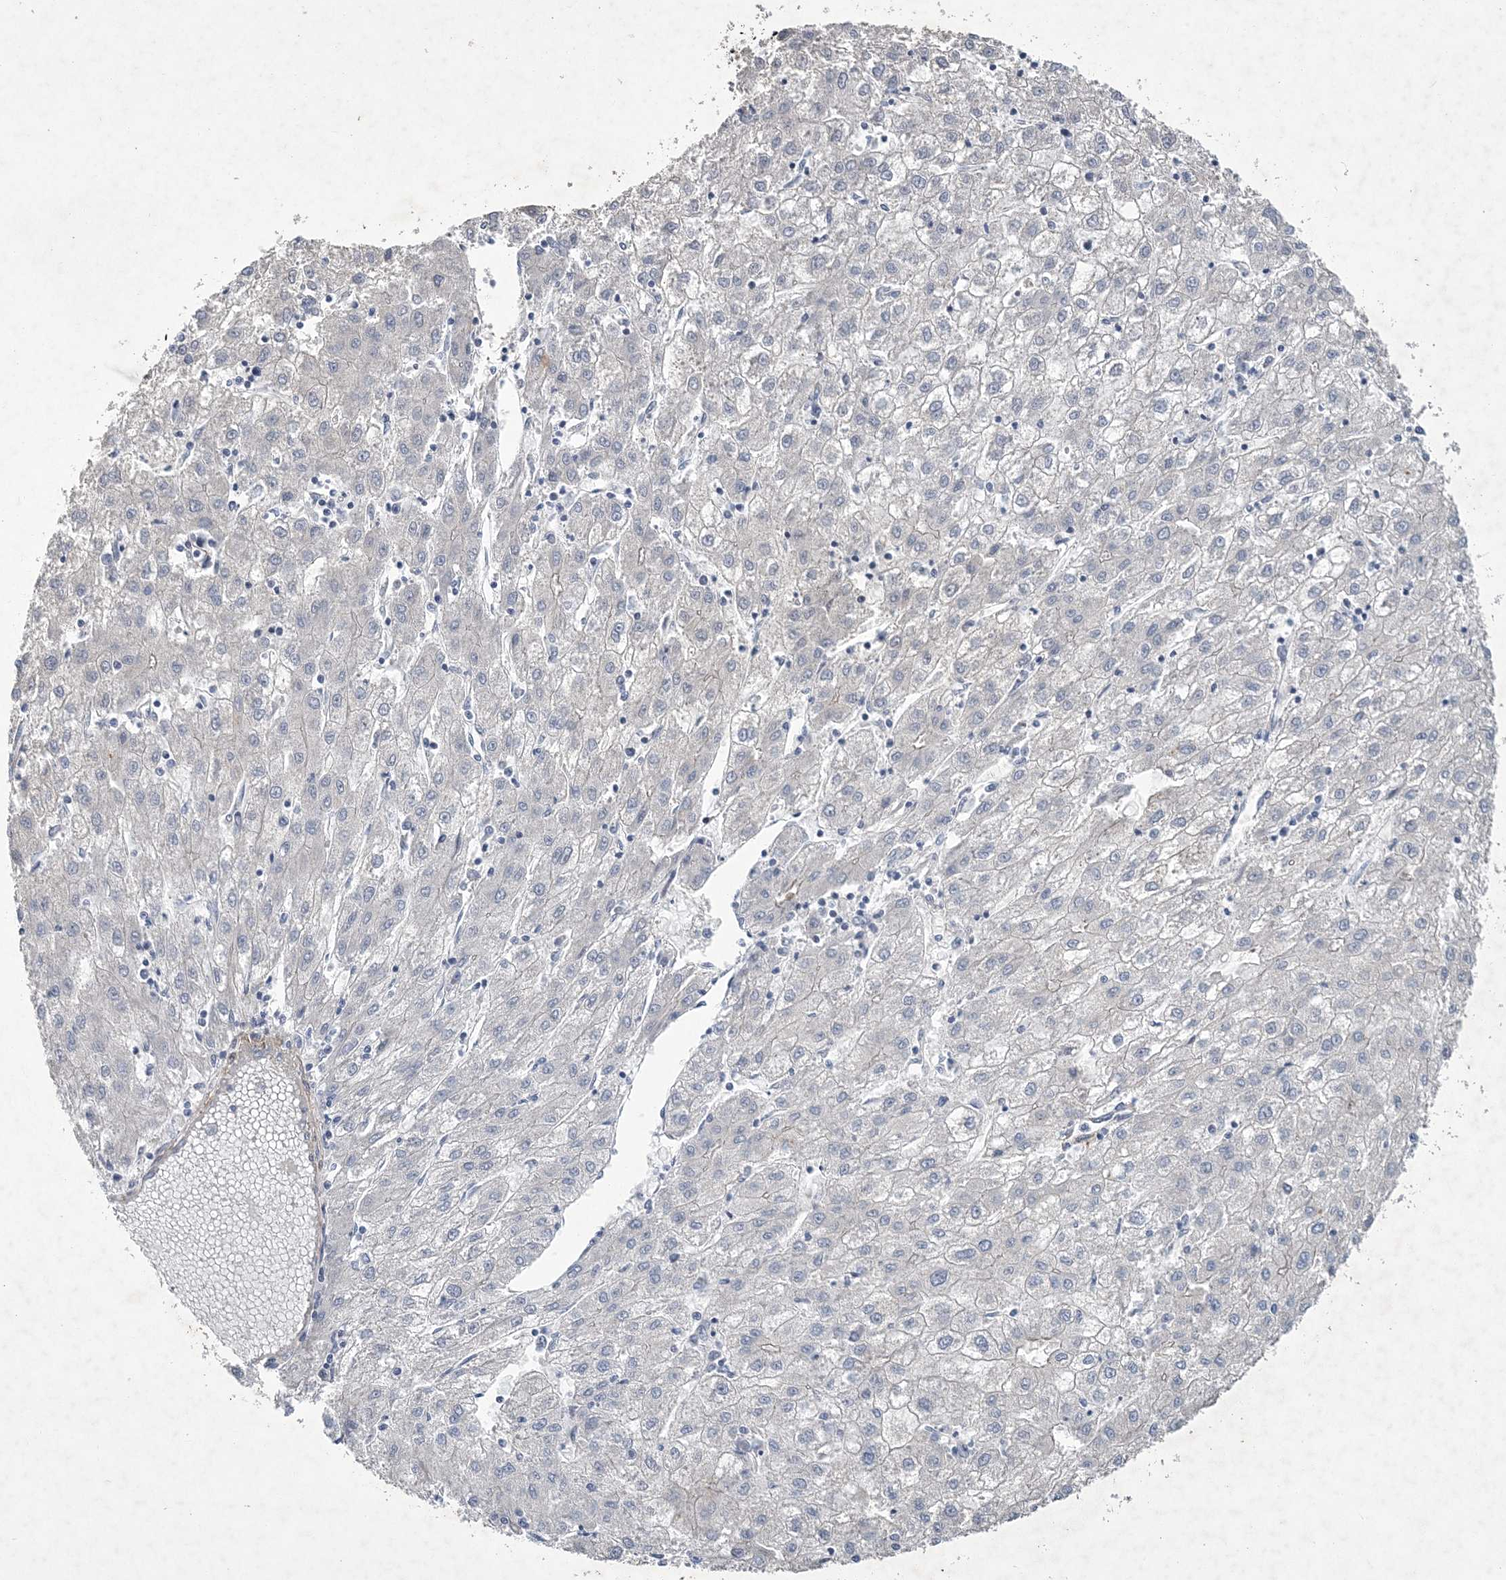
{"staining": {"intensity": "negative", "quantity": "none", "location": "none"}, "tissue": "liver cancer", "cell_type": "Tumor cells", "image_type": "cancer", "snomed": [{"axis": "morphology", "description": "Carcinoma, Hepatocellular, NOS"}, {"axis": "topography", "description": "Liver"}], "caption": "Liver cancer (hepatocellular carcinoma) stained for a protein using immunohistochemistry (IHC) displays no expression tumor cells.", "gene": "ARSJ", "patient": {"sex": "male", "age": 72}}